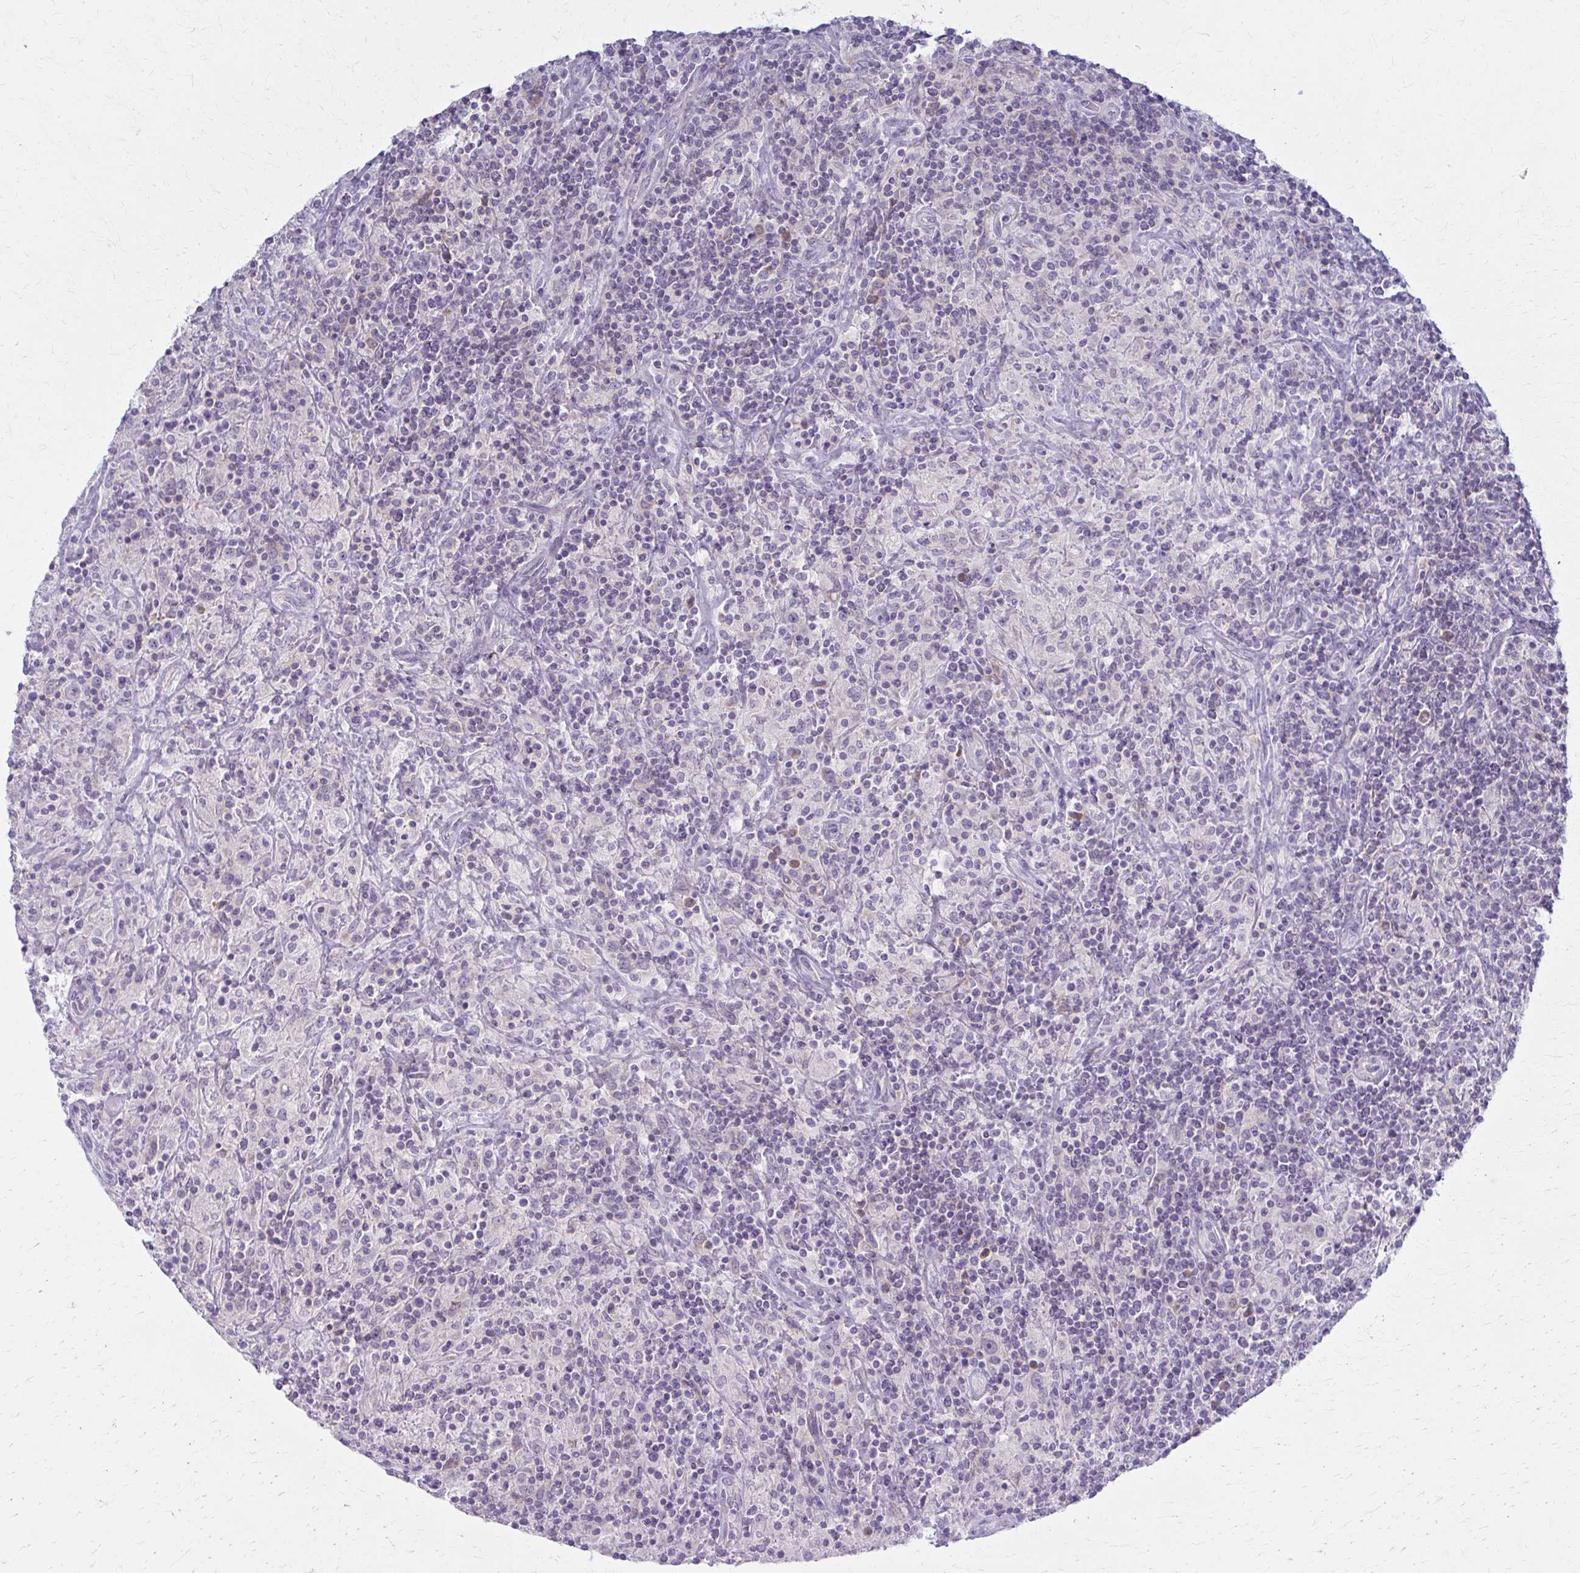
{"staining": {"intensity": "negative", "quantity": "none", "location": "none"}, "tissue": "lymphoma", "cell_type": "Tumor cells", "image_type": "cancer", "snomed": [{"axis": "morphology", "description": "Hodgkin's disease, NOS"}, {"axis": "topography", "description": "Lymph node"}], "caption": "An immunohistochemistry histopathology image of Hodgkin's disease is shown. There is no staining in tumor cells of Hodgkin's disease.", "gene": "PRKRA", "patient": {"sex": "male", "age": 70}}